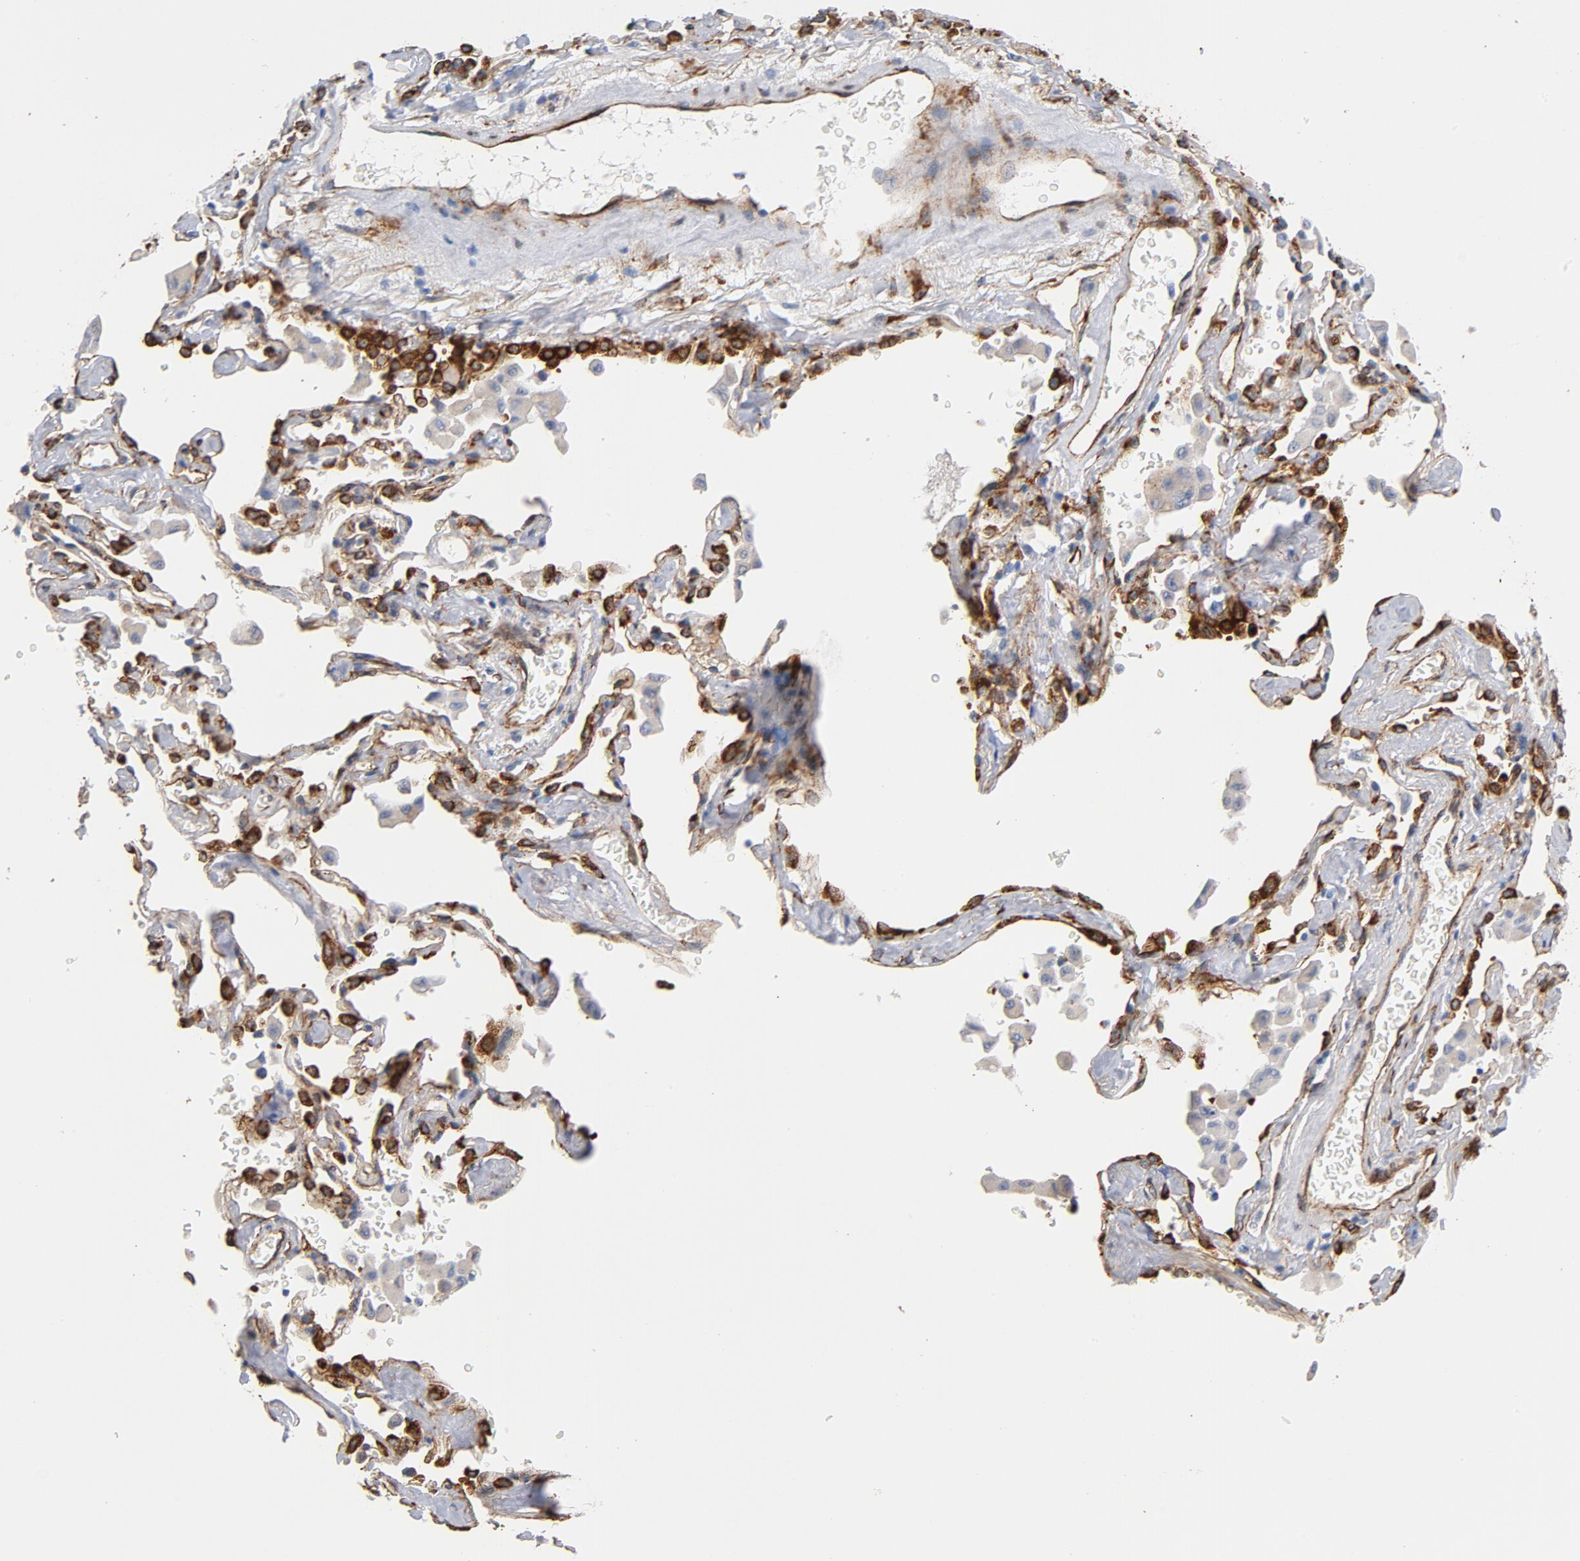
{"staining": {"intensity": "moderate", "quantity": ">75%", "location": "cytoplasmic/membranous"}, "tissue": "lung cancer", "cell_type": "Tumor cells", "image_type": "cancer", "snomed": [{"axis": "morphology", "description": "Adenocarcinoma, NOS"}, {"axis": "topography", "description": "Lung"}], "caption": "DAB immunohistochemical staining of human adenocarcinoma (lung) shows moderate cytoplasmic/membranous protein positivity in about >75% of tumor cells. (DAB (3,3'-diaminobenzidine) IHC, brown staining for protein, blue staining for nuclei).", "gene": "SERPINH1", "patient": {"sex": "female", "age": 64}}